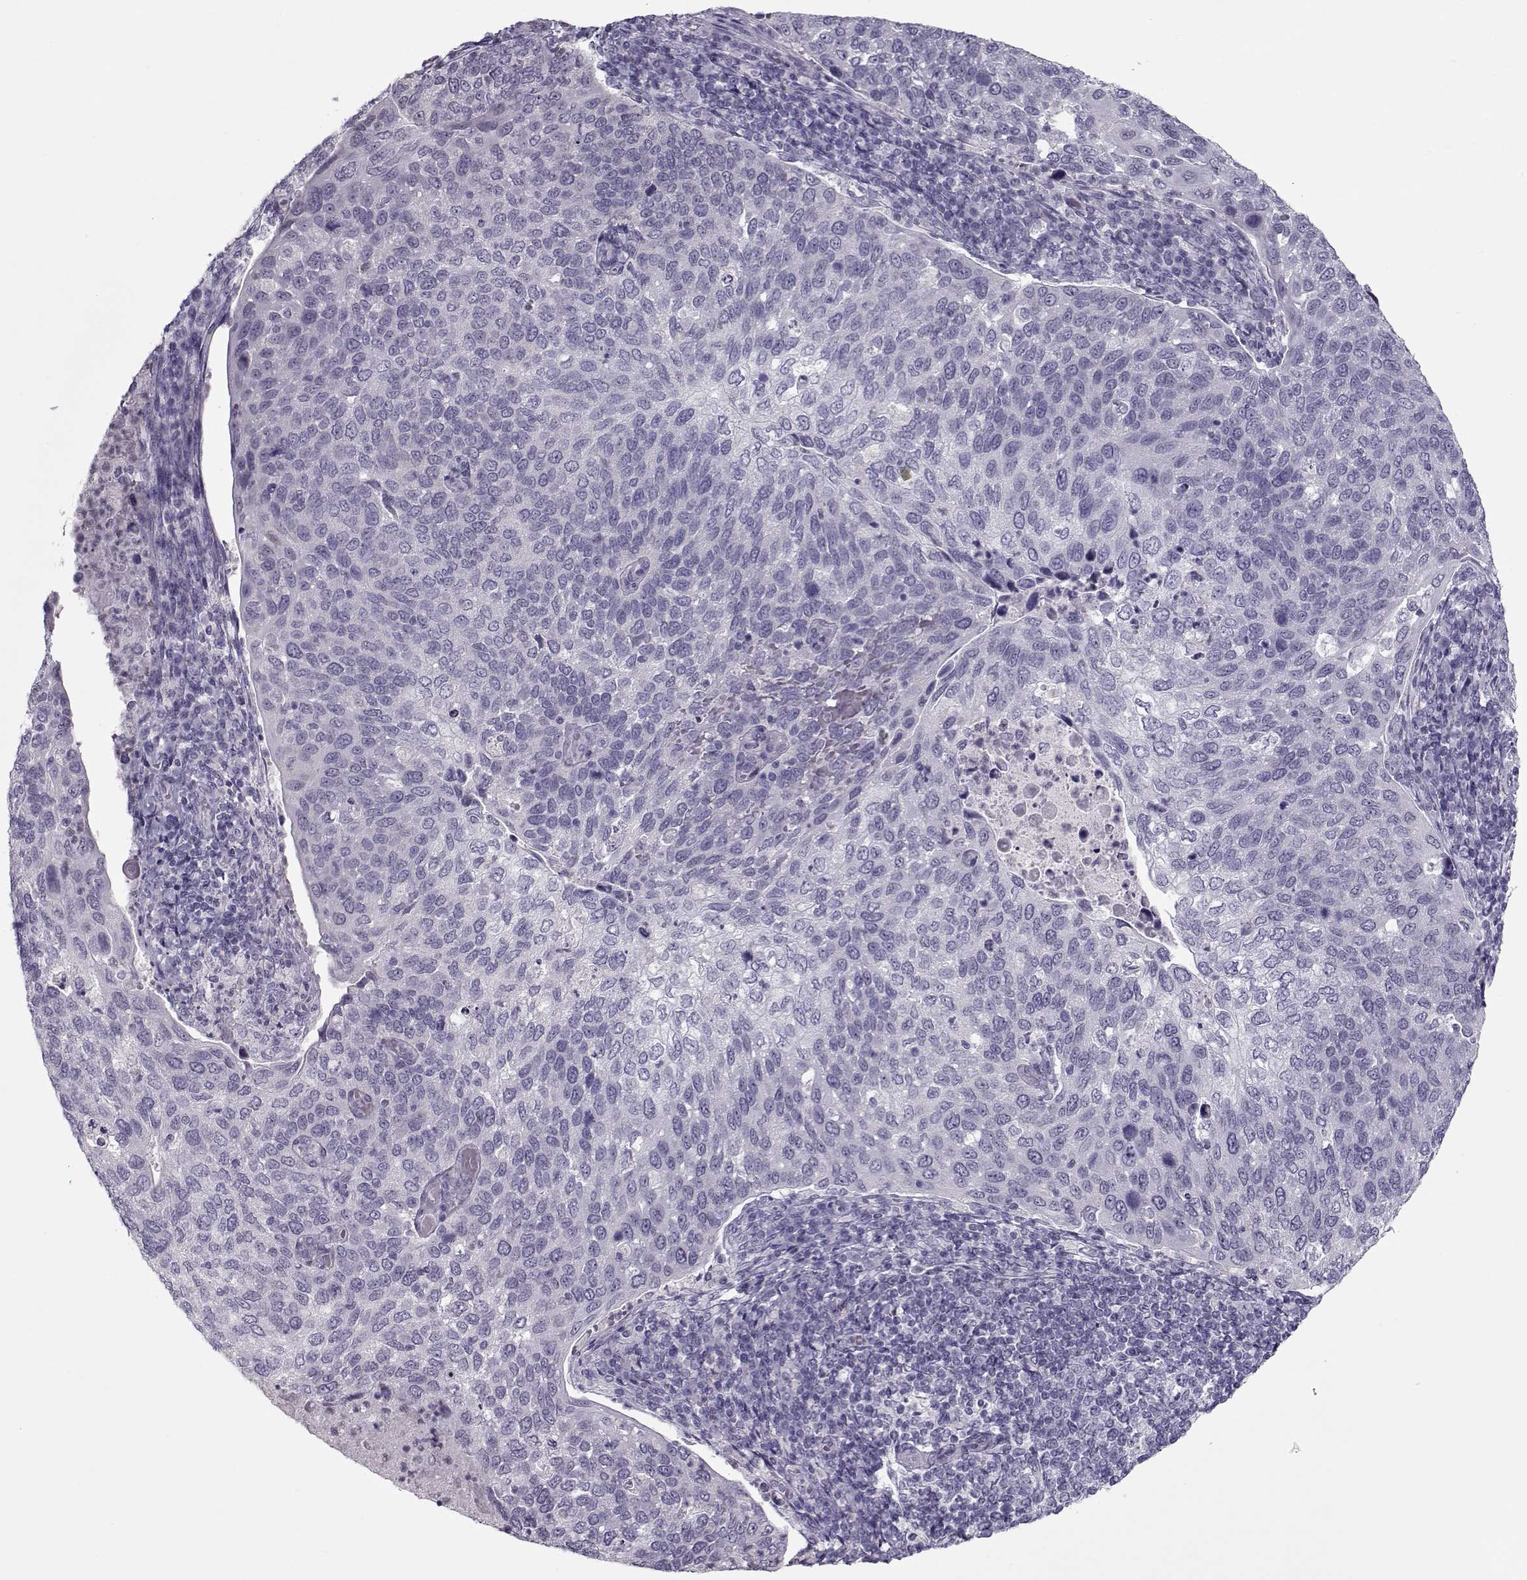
{"staining": {"intensity": "negative", "quantity": "none", "location": "none"}, "tissue": "cervical cancer", "cell_type": "Tumor cells", "image_type": "cancer", "snomed": [{"axis": "morphology", "description": "Squamous cell carcinoma, NOS"}, {"axis": "topography", "description": "Cervix"}], "caption": "Photomicrograph shows no significant protein expression in tumor cells of cervical cancer (squamous cell carcinoma).", "gene": "CIBAR1", "patient": {"sex": "female", "age": 54}}